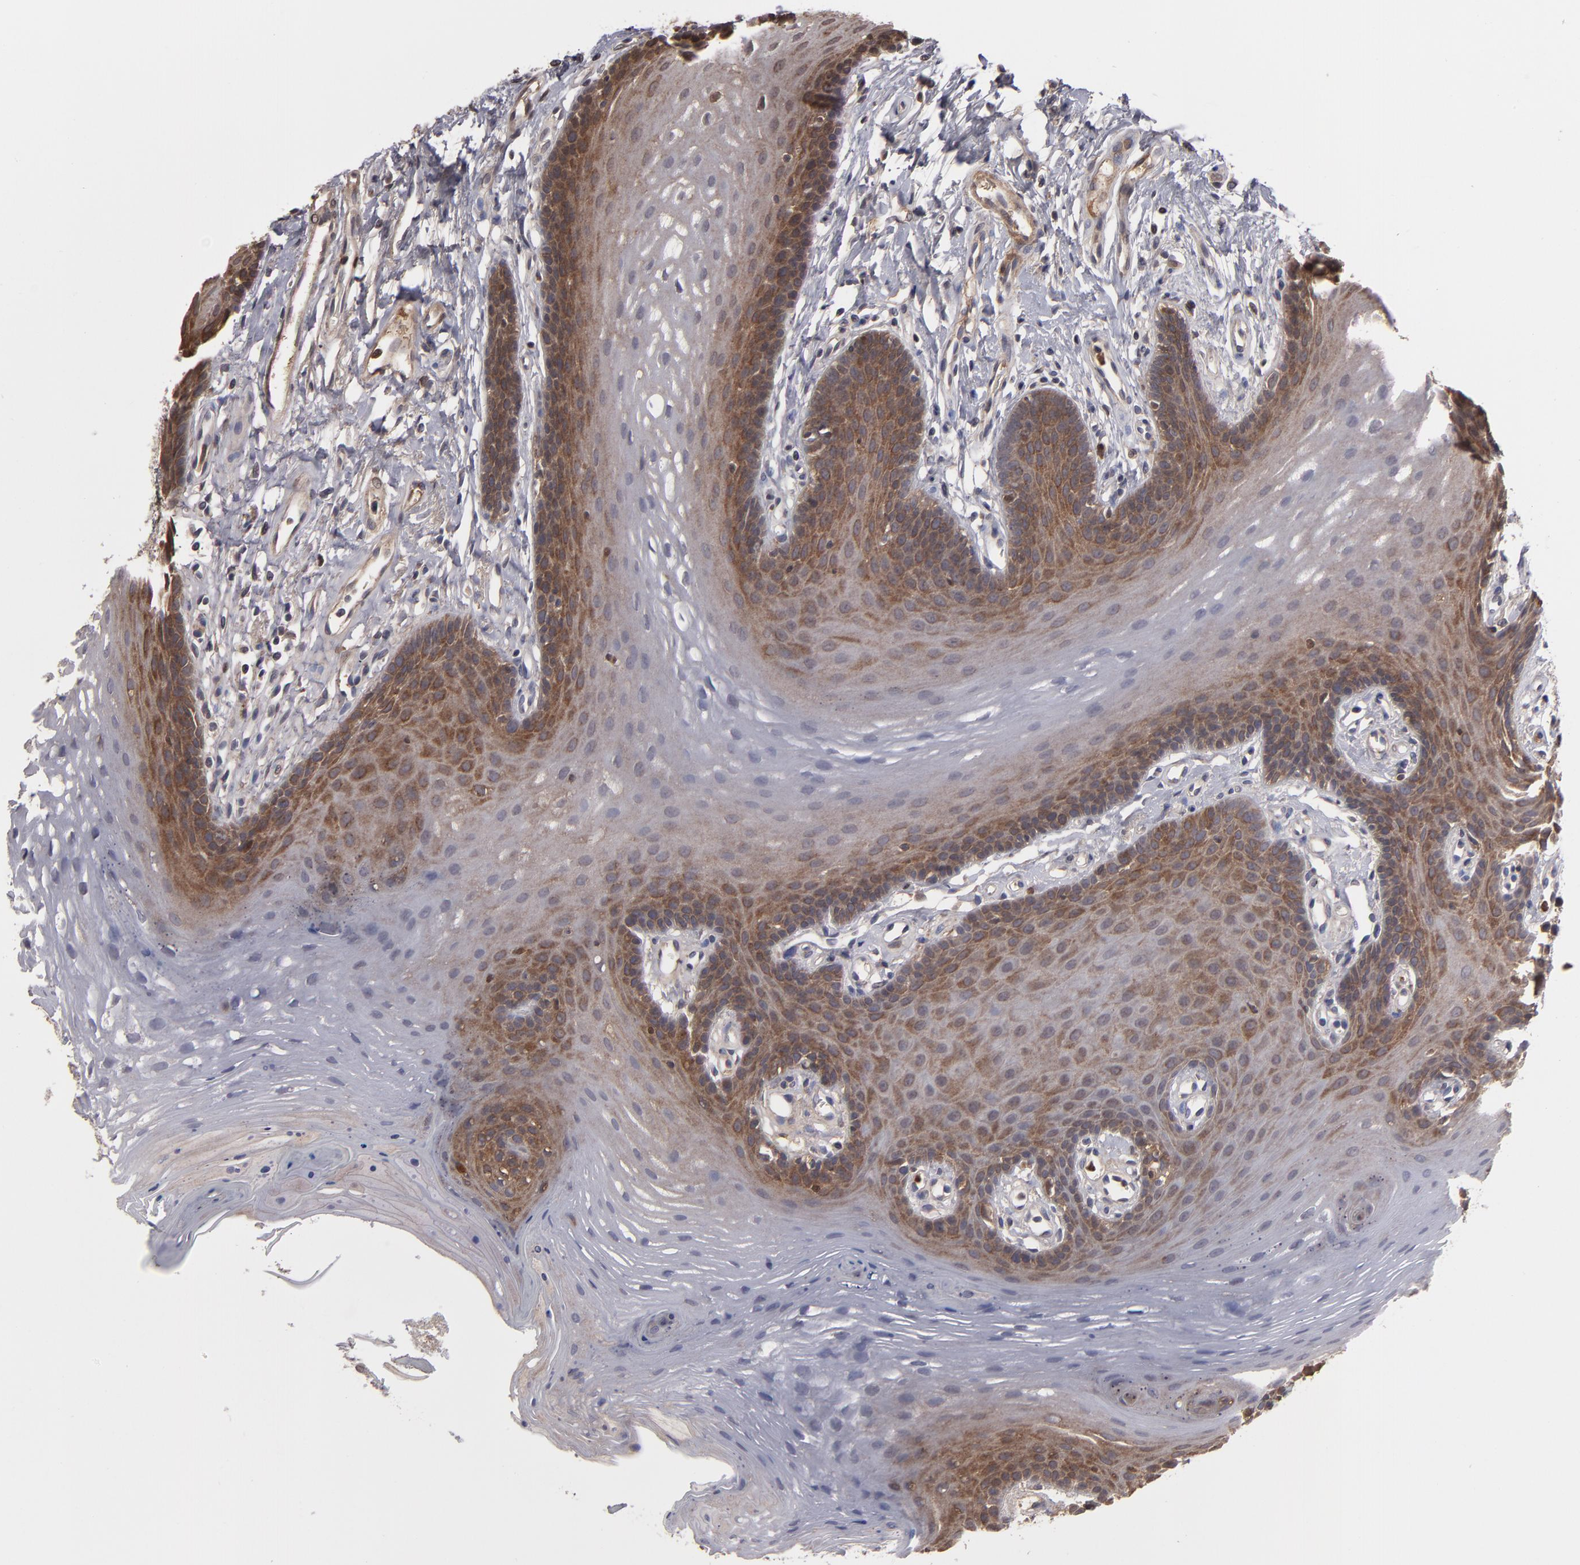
{"staining": {"intensity": "moderate", "quantity": "25%-75%", "location": "cytoplasmic/membranous"}, "tissue": "oral mucosa", "cell_type": "Squamous epithelial cells", "image_type": "normal", "snomed": [{"axis": "morphology", "description": "Normal tissue, NOS"}, {"axis": "topography", "description": "Oral tissue"}], "caption": "IHC photomicrograph of benign human oral mucosa stained for a protein (brown), which shows medium levels of moderate cytoplasmic/membranous staining in about 25%-75% of squamous epithelial cells.", "gene": "SERPINA7", "patient": {"sex": "male", "age": 62}}